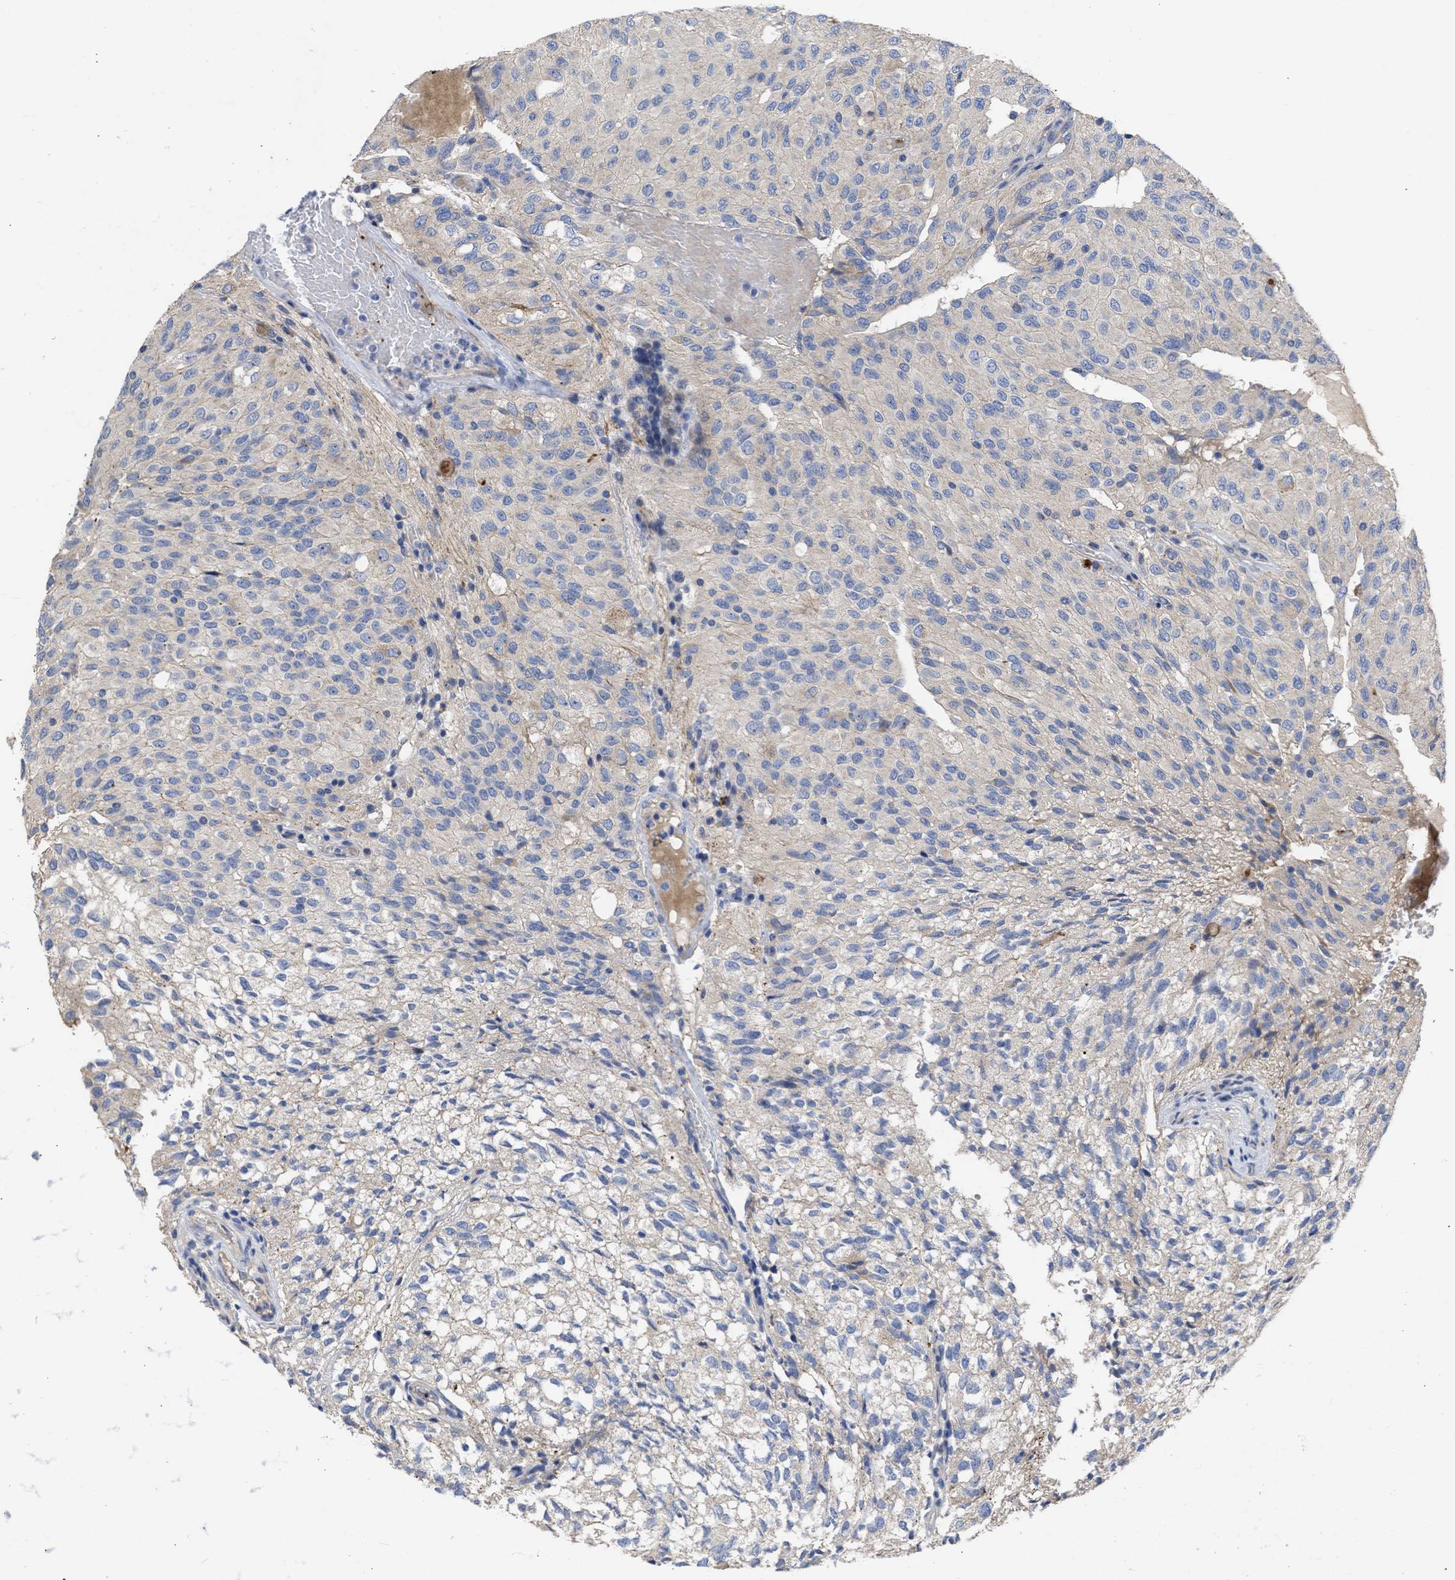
{"staining": {"intensity": "negative", "quantity": "none", "location": "none"}, "tissue": "glioma", "cell_type": "Tumor cells", "image_type": "cancer", "snomed": [{"axis": "morphology", "description": "Glioma, malignant, High grade"}, {"axis": "topography", "description": "Brain"}], "caption": "The IHC micrograph has no significant expression in tumor cells of malignant high-grade glioma tissue.", "gene": "ARHGEF4", "patient": {"sex": "male", "age": 32}}